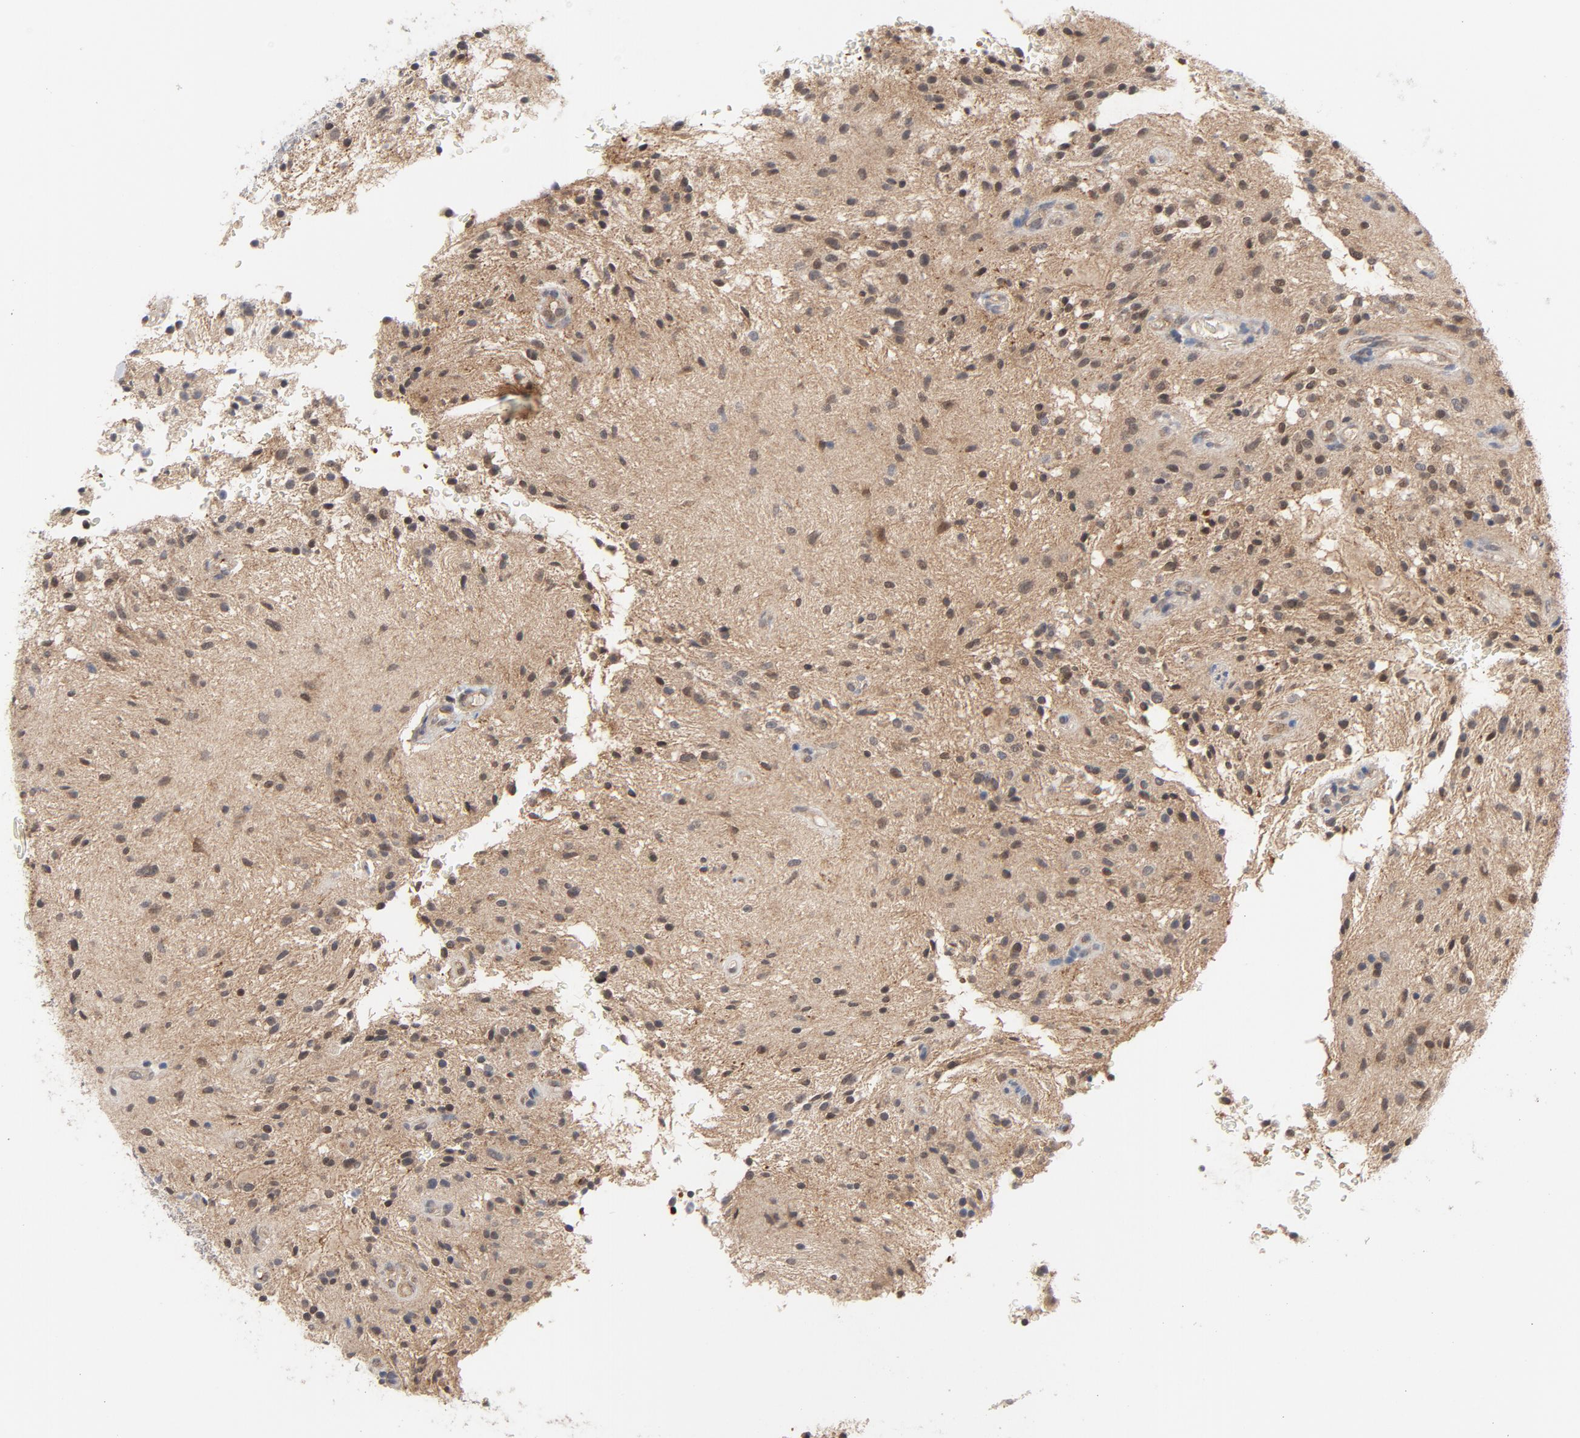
{"staining": {"intensity": "moderate", "quantity": "25%-75%", "location": "cytoplasmic/membranous,nuclear"}, "tissue": "glioma", "cell_type": "Tumor cells", "image_type": "cancer", "snomed": [{"axis": "morphology", "description": "Glioma, malignant, NOS"}, {"axis": "topography", "description": "Cerebellum"}], "caption": "Immunohistochemical staining of human malignant glioma displays moderate cytoplasmic/membranous and nuclear protein expression in approximately 25%-75% of tumor cells.", "gene": "PRDX1", "patient": {"sex": "female", "age": 10}}